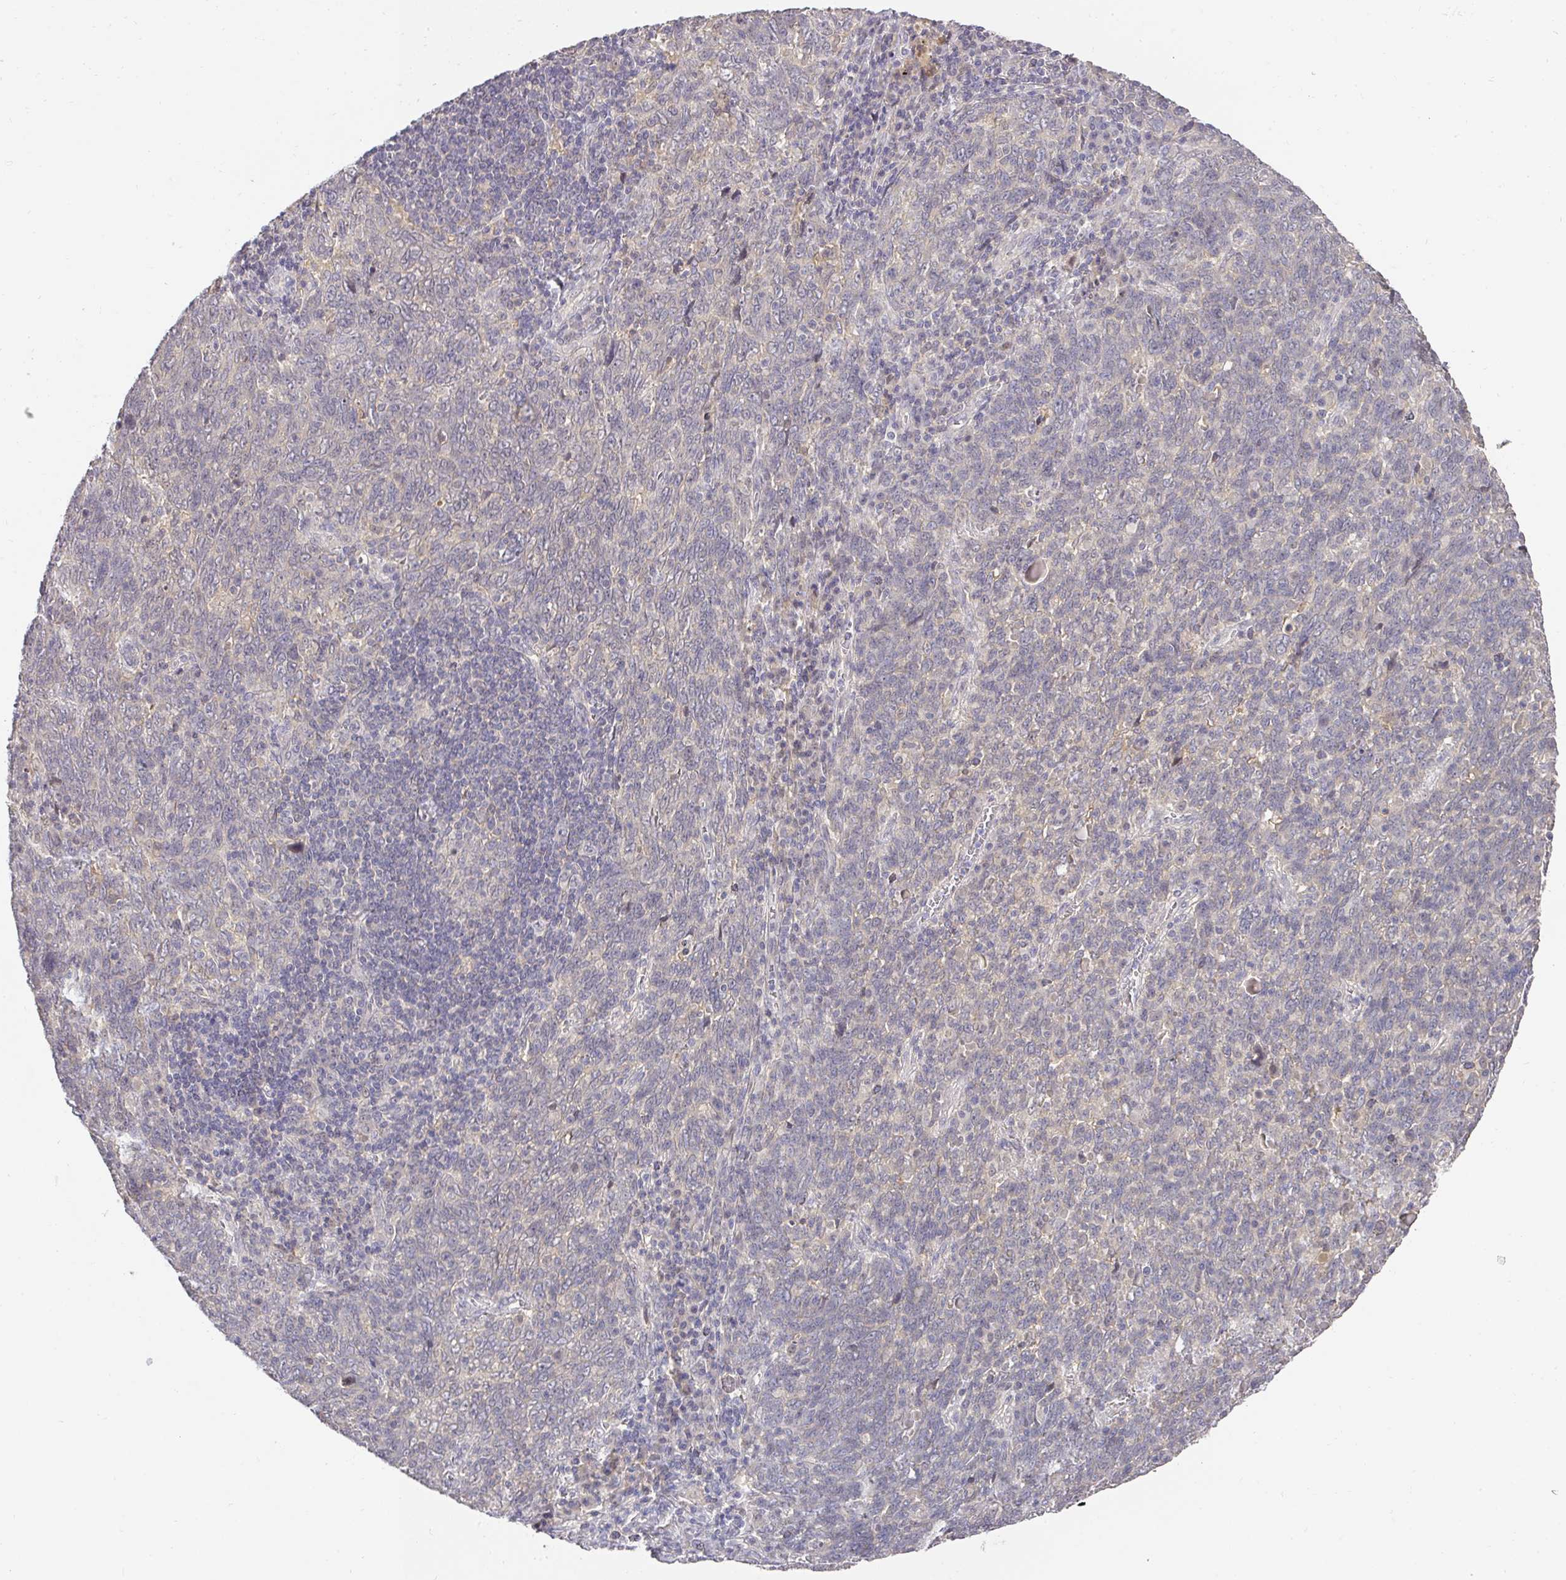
{"staining": {"intensity": "negative", "quantity": "none", "location": "none"}, "tissue": "lung cancer", "cell_type": "Tumor cells", "image_type": "cancer", "snomed": [{"axis": "morphology", "description": "Squamous cell carcinoma, NOS"}, {"axis": "topography", "description": "Lung"}], "caption": "Immunohistochemistry photomicrograph of human lung cancer (squamous cell carcinoma) stained for a protein (brown), which exhibits no expression in tumor cells.", "gene": "FOXN4", "patient": {"sex": "female", "age": 72}}